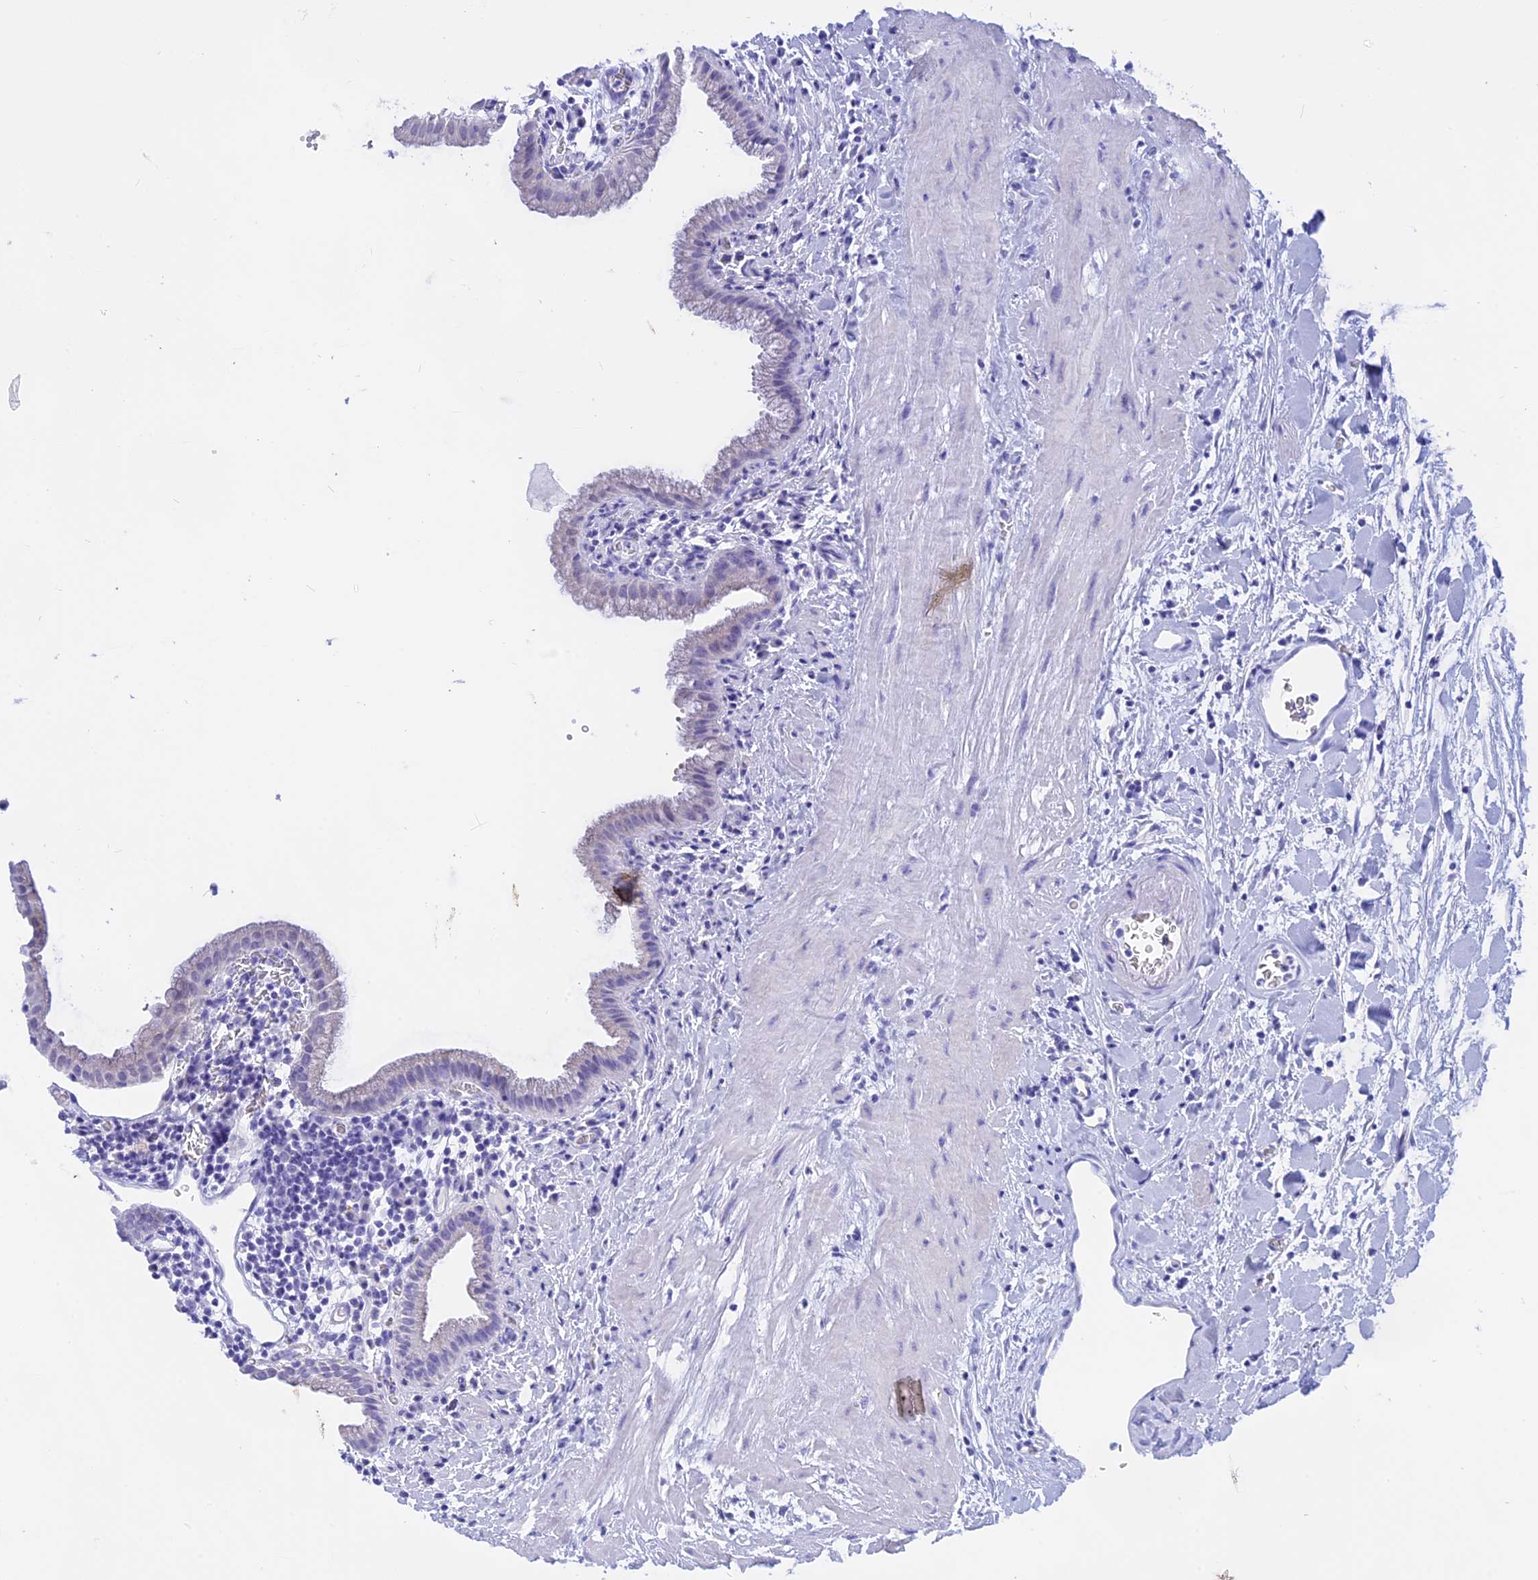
{"staining": {"intensity": "negative", "quantity": "none", "location": "none"}, "tissue": "gallbladder", "cell_type": "Glandular cells", "image_type": "normal", "snomed": [{"axis": "morphology", "description": "Normal tissue, NOS"}, {"axis": "topography", "description": "Gallbladder"}], "caption": "Glandular cells are negative for brown protein staining in benign gallbladder. (Brightfield microscopy of DAB (3,3'-diaminobenzidine) immunohistochemistry (IHC) at high magnification).", "gene": "ISCA1", "patient": {"sex": "male", "age": 78}}